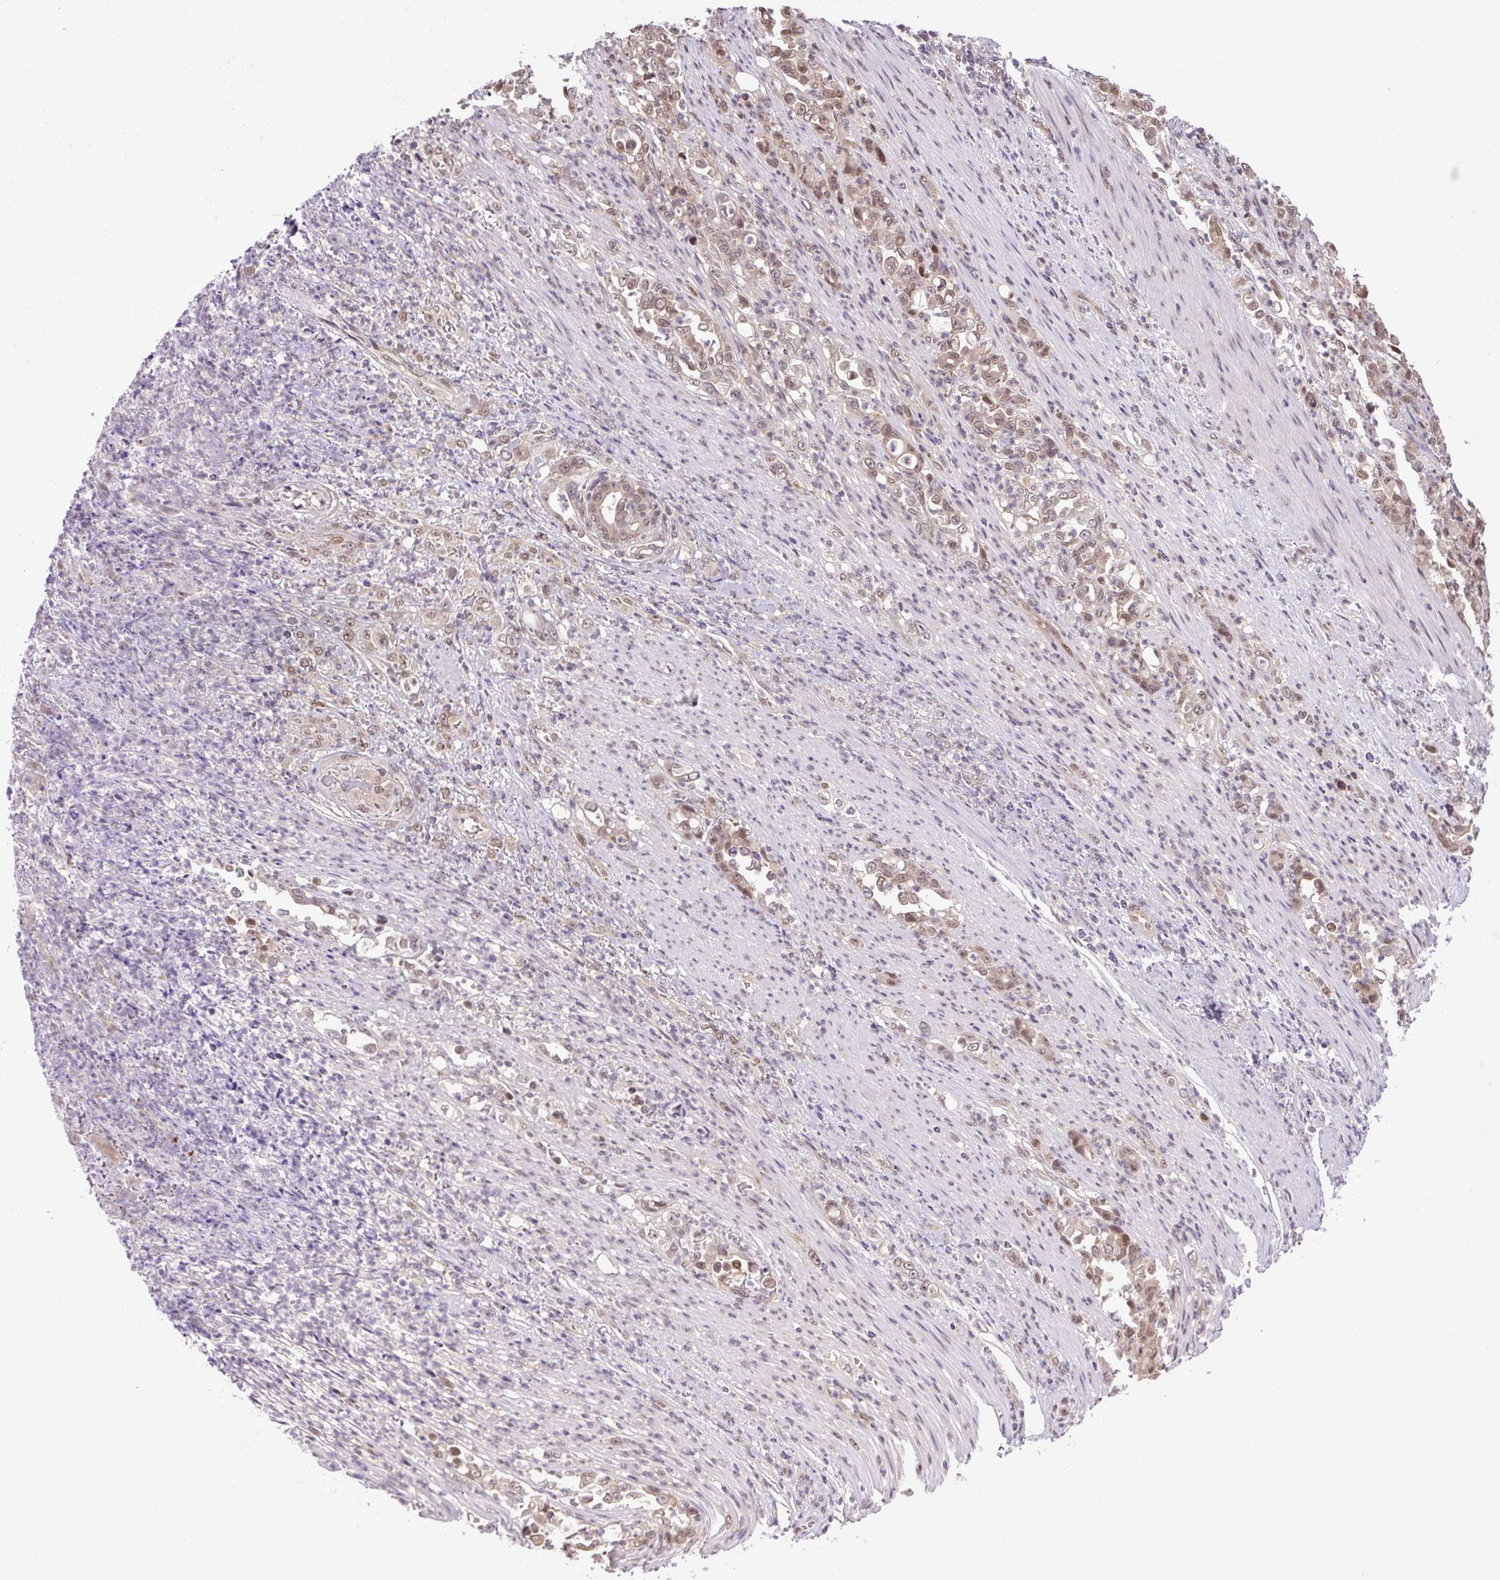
{"staining": {"intensity": "moderate", "quantity": "25%-75%", "location": "nuclear"}, "tissue": "stomach cancer", "cell_type": "Tumor cells", "image_type": "cancer", "snomed": [{"axis": "morphology", "description": "Normal tissue, NOS"}, {"axis": "morphology", "description": "Adenocarcinoma, NOS"}, {"axis": "topography", "description": "Stomach"}], "caption": "Immunohistochemistry (IHC) micrograph of human stomach cancer (adenocarcinoma) stained for a protein (brown), which reveals medium levels of moderate nuclear positivity in approximately 25%-75% of tumor cells.", "gene": "SGTA", "patient": {"sex": "female", "age": 79}}